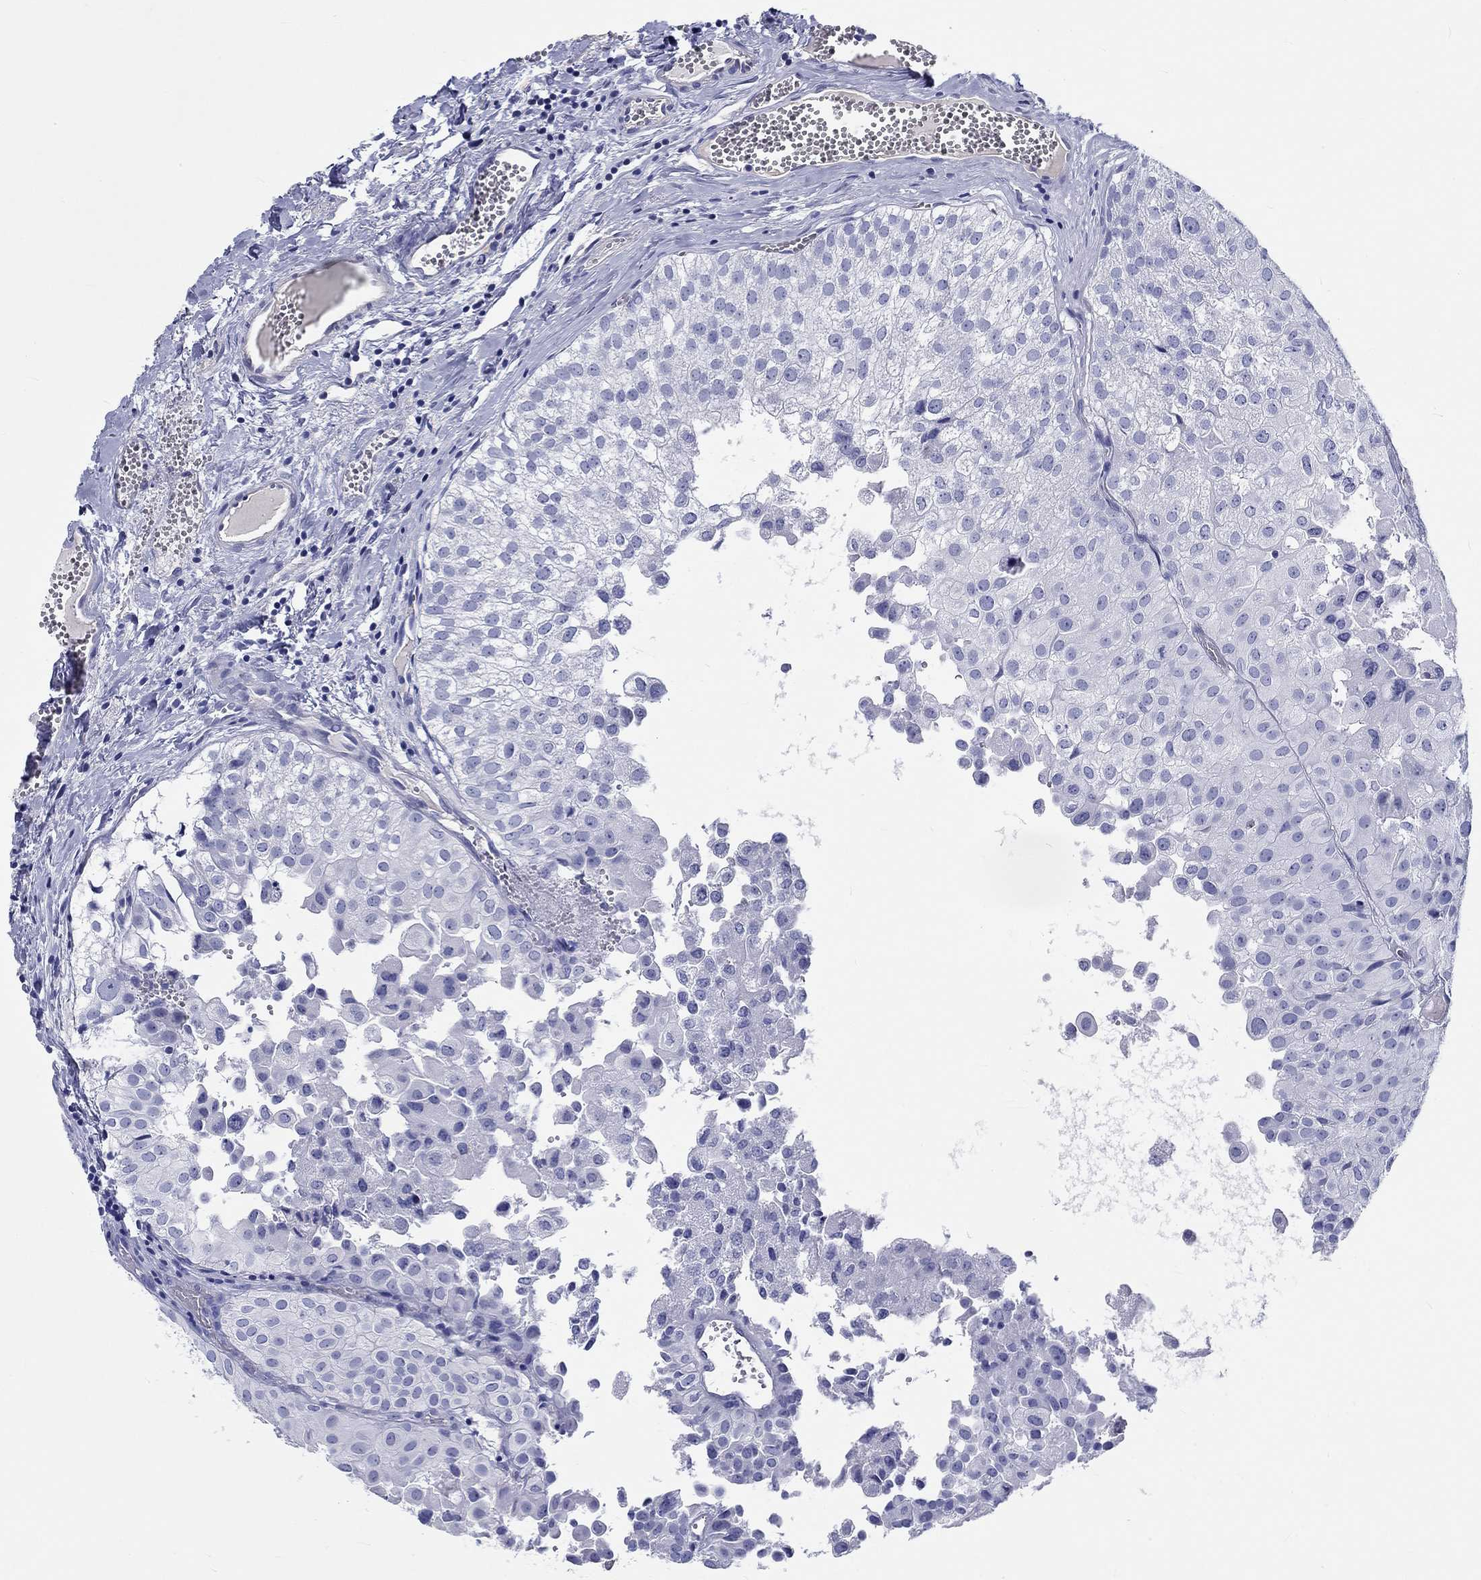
{"staining": {"intensity": "negative", "quantity": "none", "location": "none"}, "tissue": "urothelial cancer", "cell_type": "Tumor cells", "image_type": "cancer", "snomed": [{"axis": "morphology", "description": "Urothelial carcinoma, Low grade"}, {"axis": "topography", "description": "Urinary bladder"}], "caption": "DAB immunohistochemical staining of urothelial cancer shows no significant expression in tumor cells.", "gene": "CDY2B", "patient": {"sex": "female", "age": 78}}